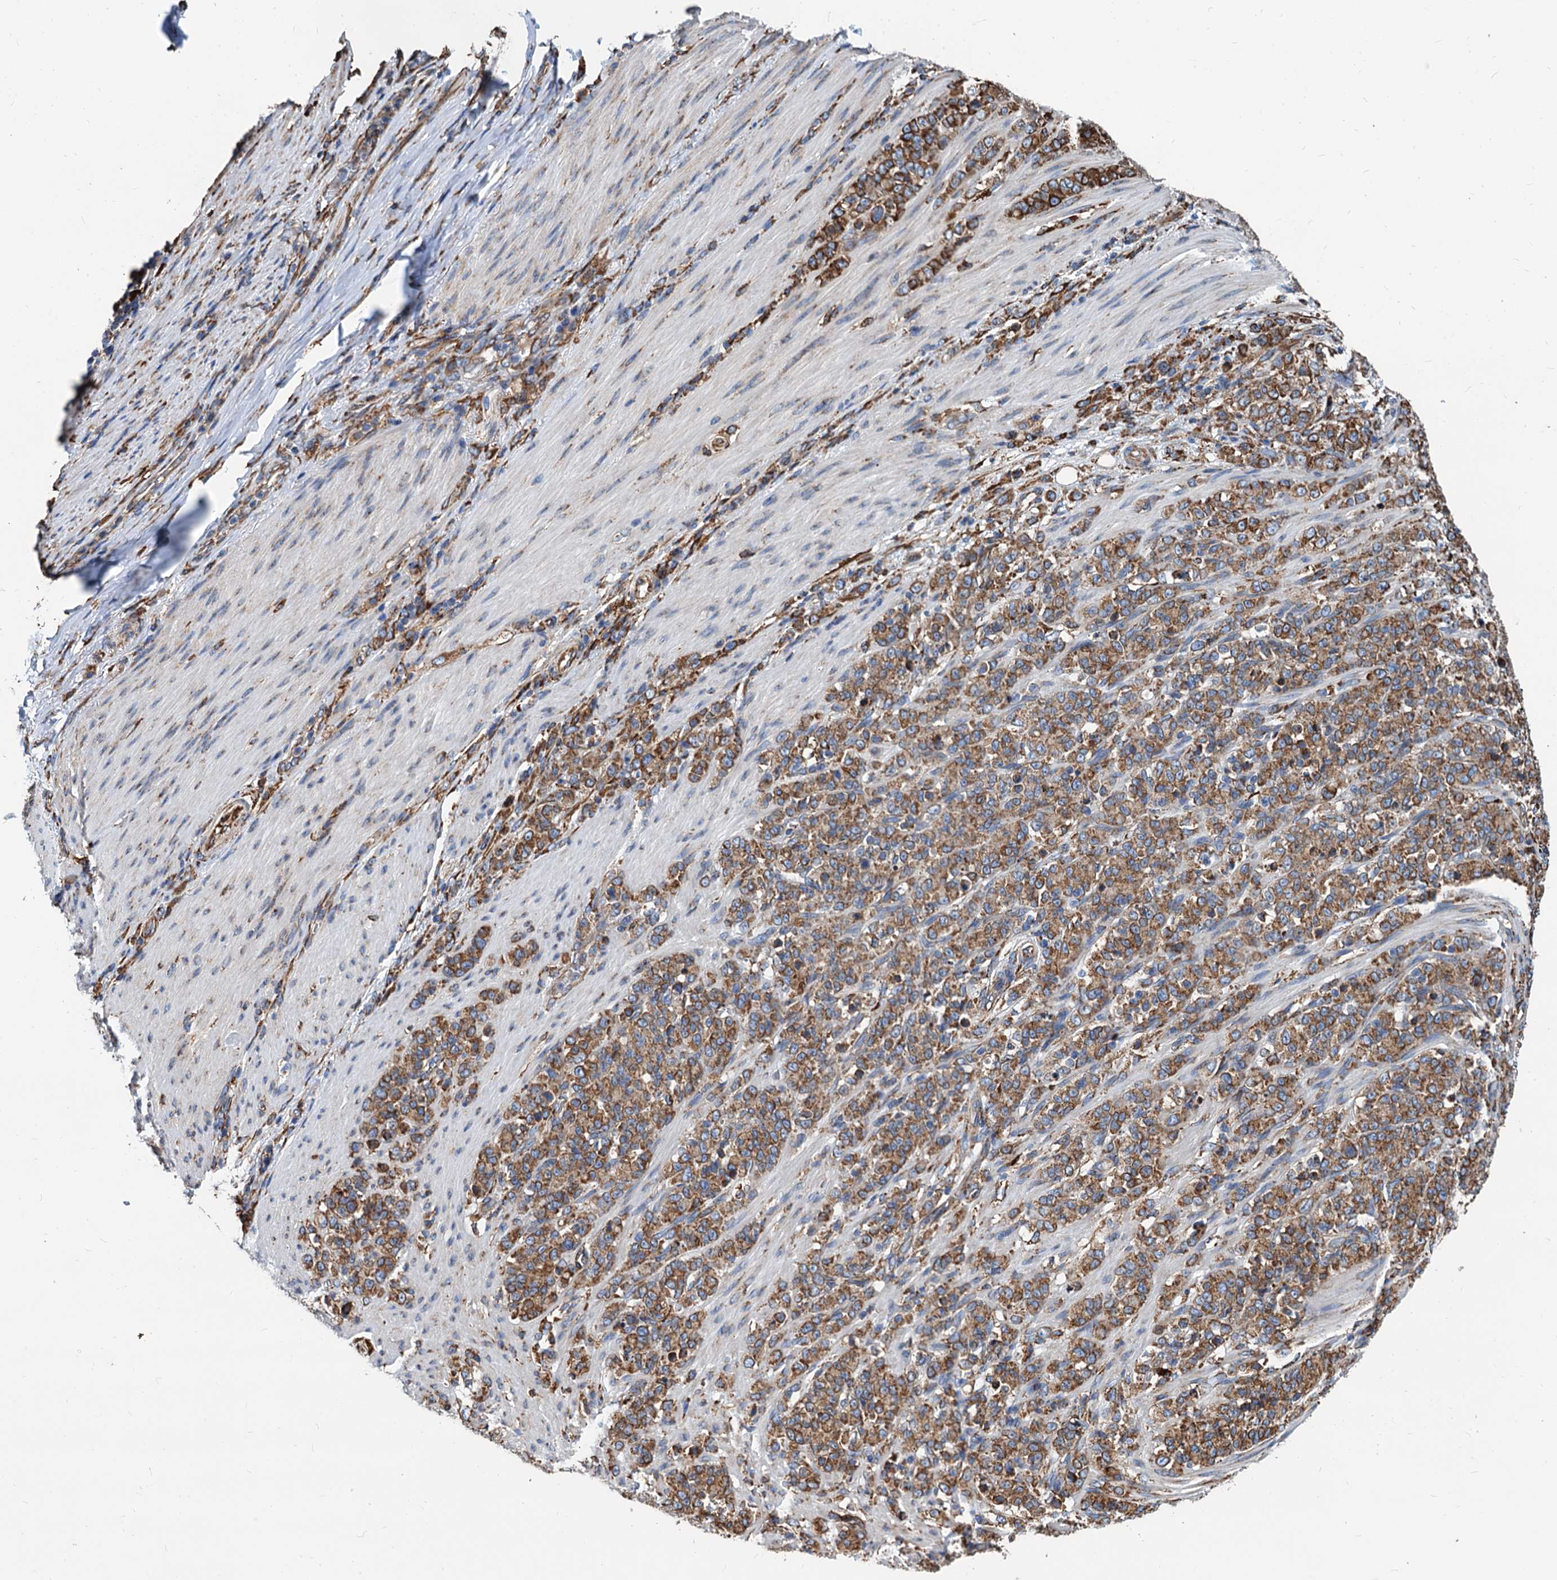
{"staining": {"intensity": "moderate", "quantity": ">75%", "location": "cytoplasmic/membranous"}, "tissue": "stomach cancer", "cell_type": "Tumor cells", "image_type": "cancer", "snomed": [{"axis": "morphology", "description": "Adenocarcinoma, NOS"}, {"axis": "topography", "description": "Stomach"}], "caption": "Immunohistochemical staining of human stomach adenocarcinoma shows moderate cytoplasmic/membranous protein expression in about >75% of tumor cells.", "gene": "HSPA5", "patient": {"sex": "female", "age": 79}}